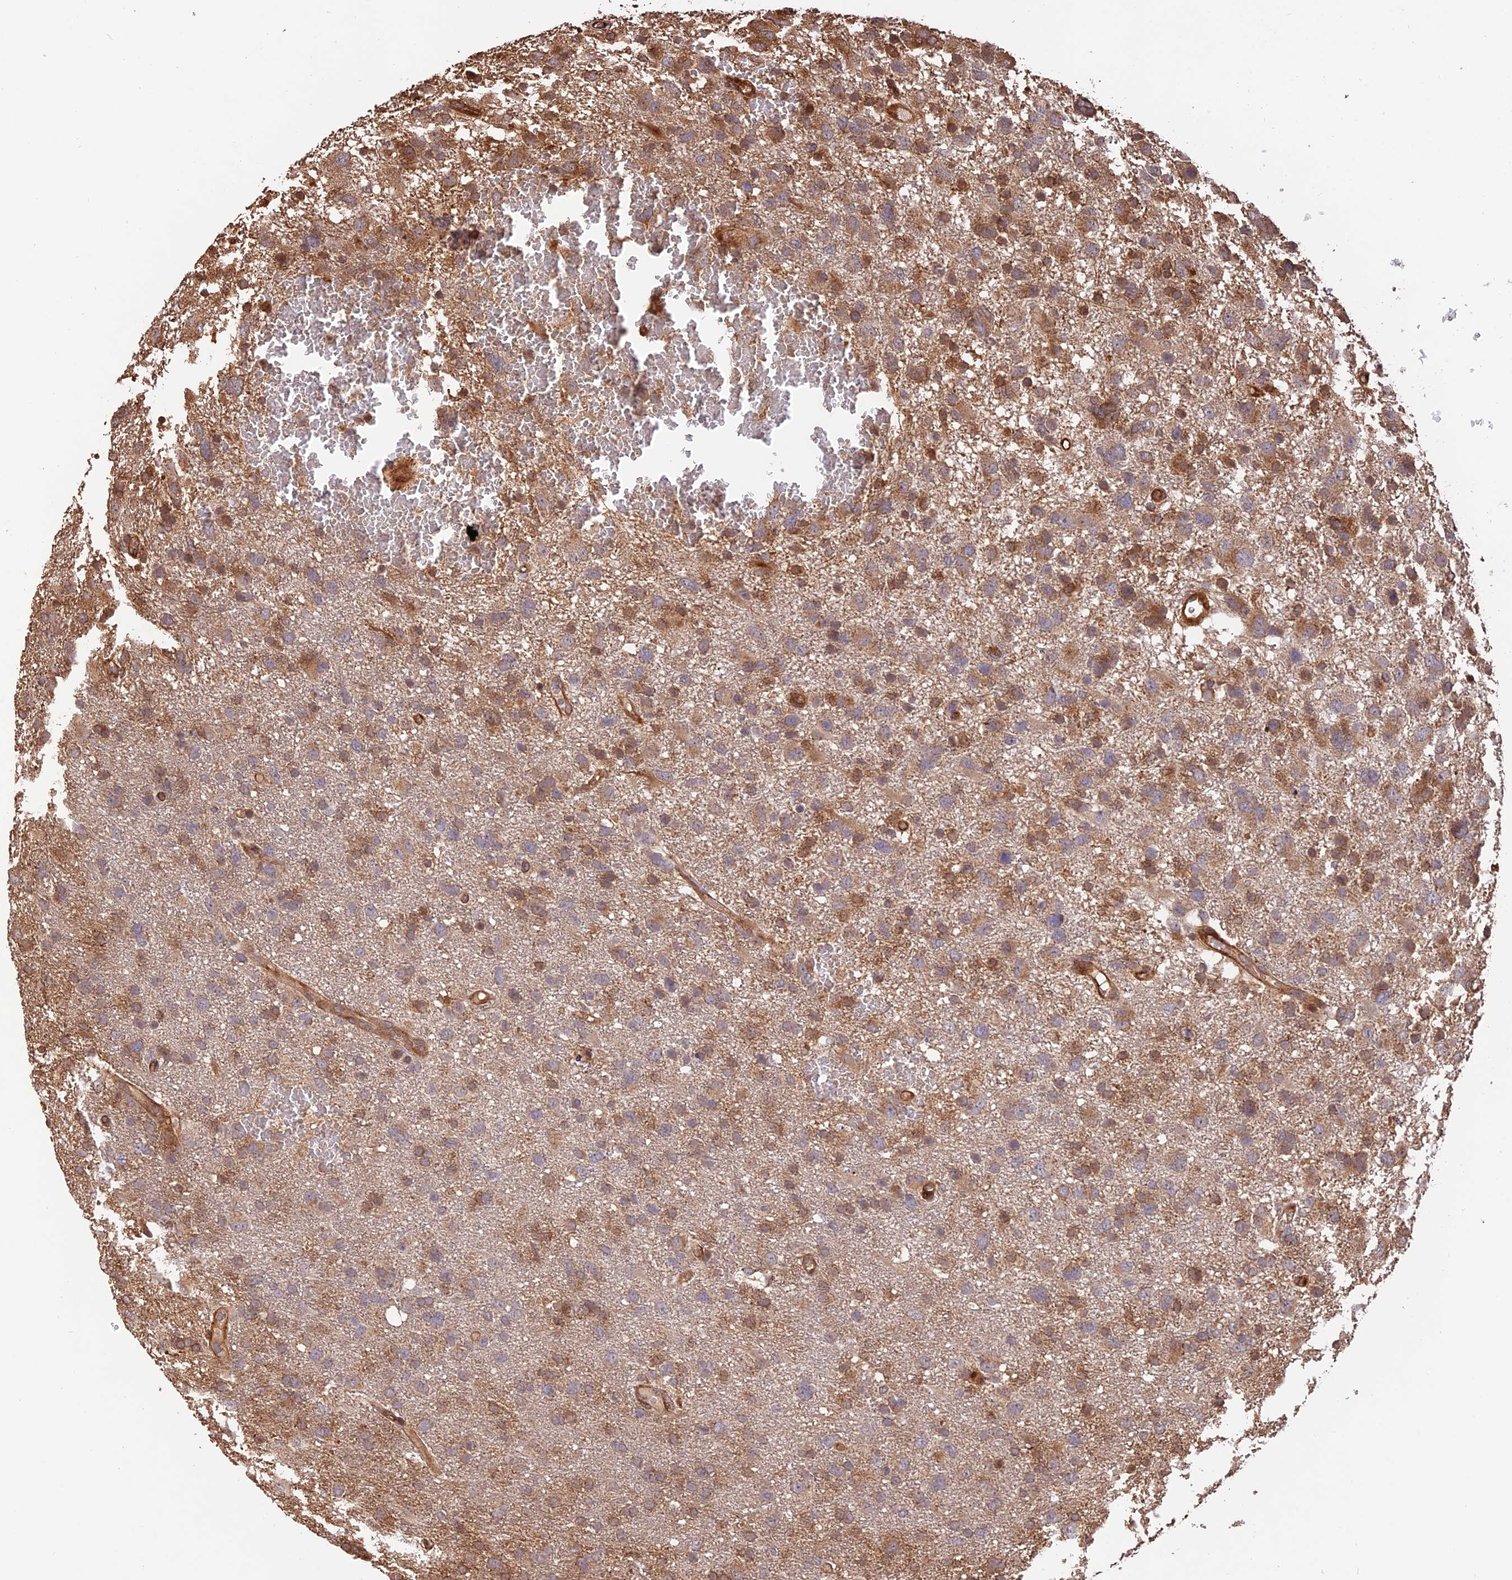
{"staining": {"intensity": "moderate", "quantity": ">75%", "location": "cytoplasmic/membranous"}, "tissue": "glioma", "cell_type": "Tumor cells", "image_type": "cancer", "snomed": [{"axis": "morphology", "description": "Glioma, malignant, High grade"}, {"axis": "topography", "description": "Brain"}], "caption": "This histopathology image displays malignant glioma (high-grade) stained with immunohistochemistry to label a protein in brown. The cytoplasmic/membranous of tumor cells show moderate positivity for the protein. Nuclei are counter-stained blue.", "gene": "CREBL2", "patient": {"sex": "male", "age": 61}}